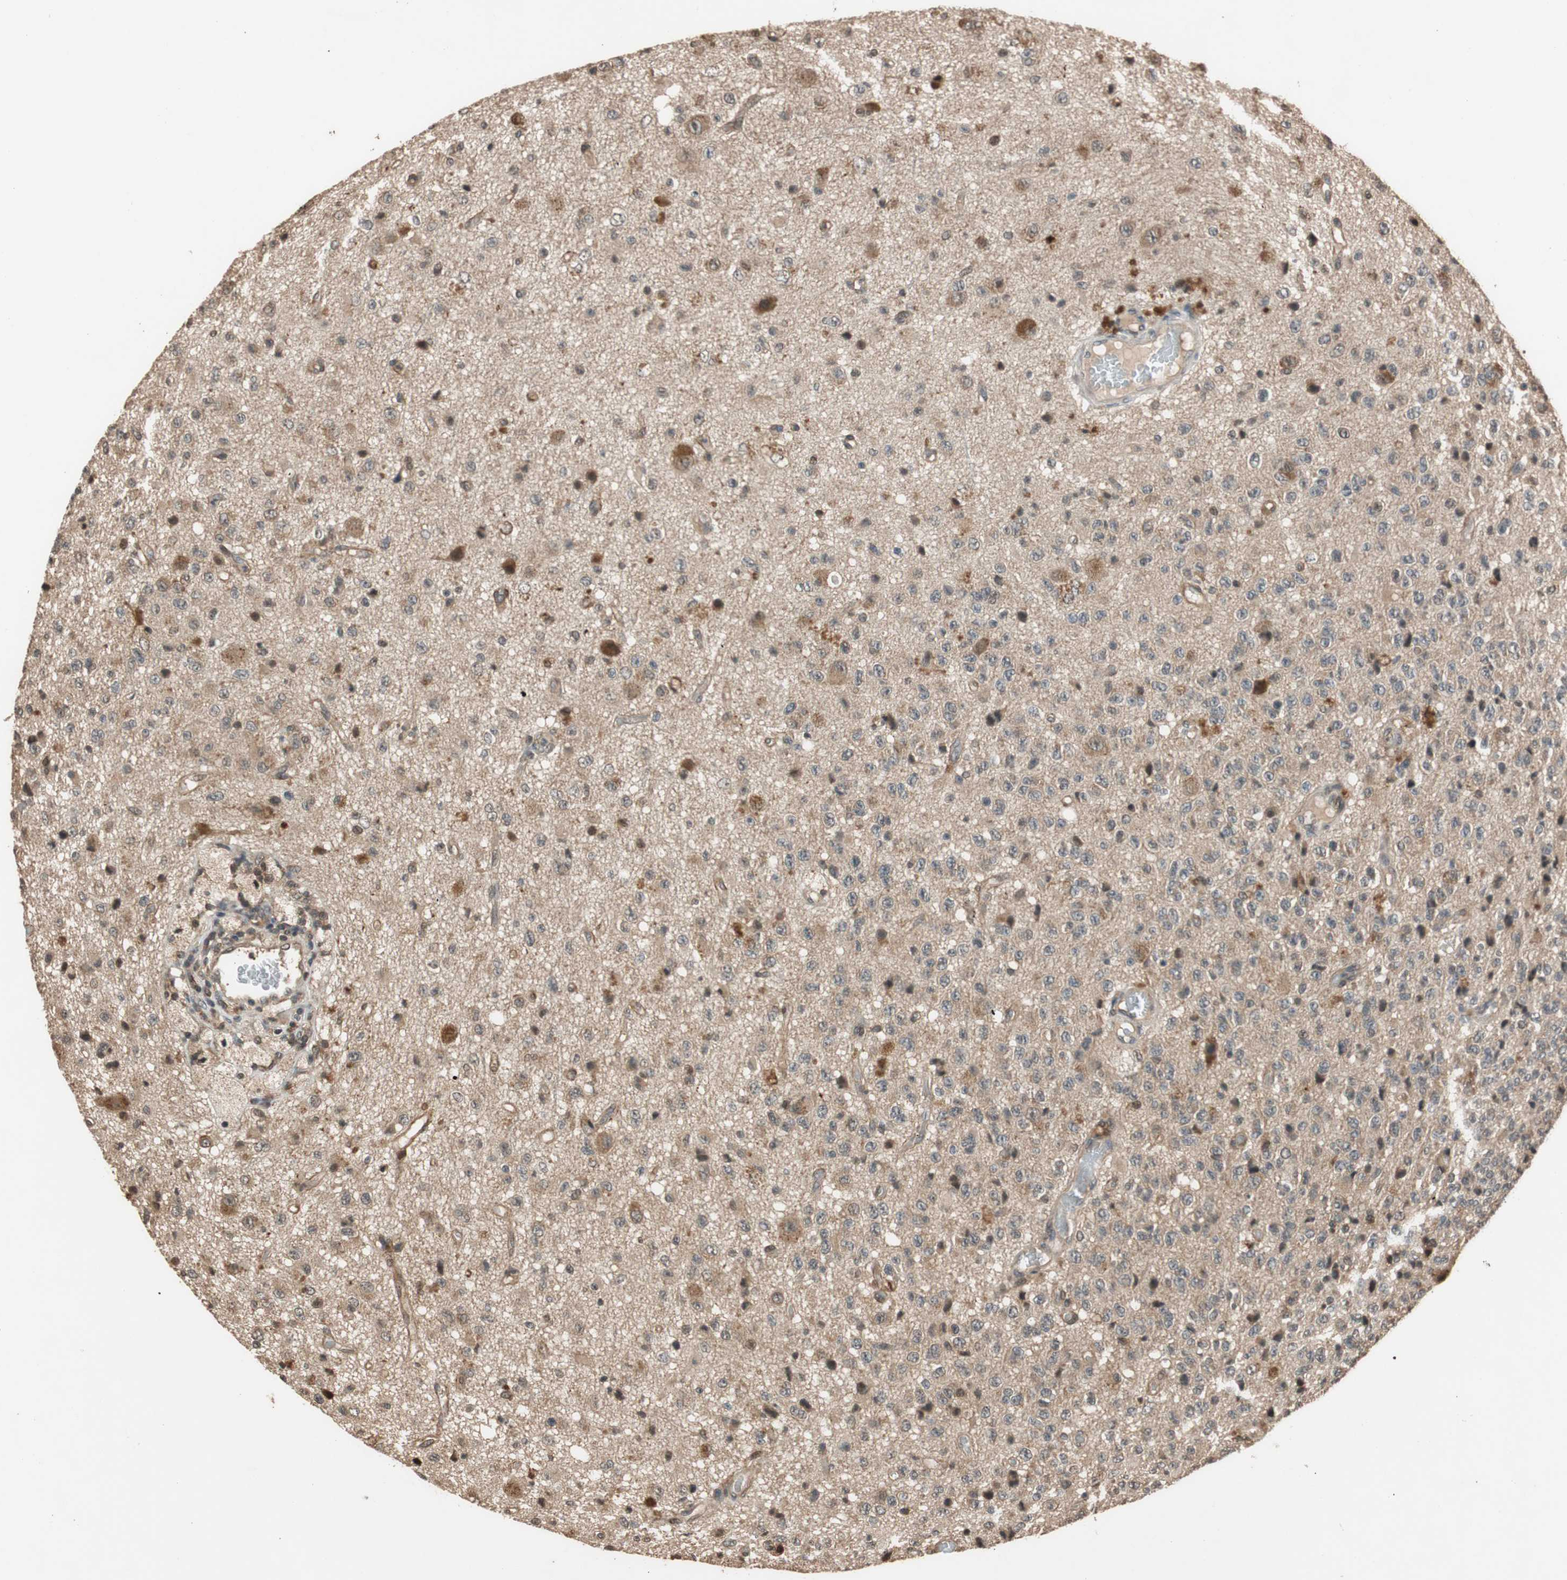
{"staining": {"intensity": "moderate", "quantity": ">75%", "location": "cytoplasmic/membranous"}, "tissue": "glioma", "cell_type": "Tumor cells", "image_type": "cancer", "snomed": [{"axis": "morphology", "description": "Glioma, malignant, High grade"}, {"axis": "topography", "description": "pancreas cauda"}], "caption": "About >75% of tumor cells in malignant glioma (high-grade) demonstrate moderate cytoplasmic/membranous protein staining as visualized by brown immunohistochemical staining.", "gene": "TMEM230", "patient": {"sex": "male", "age": 60}}